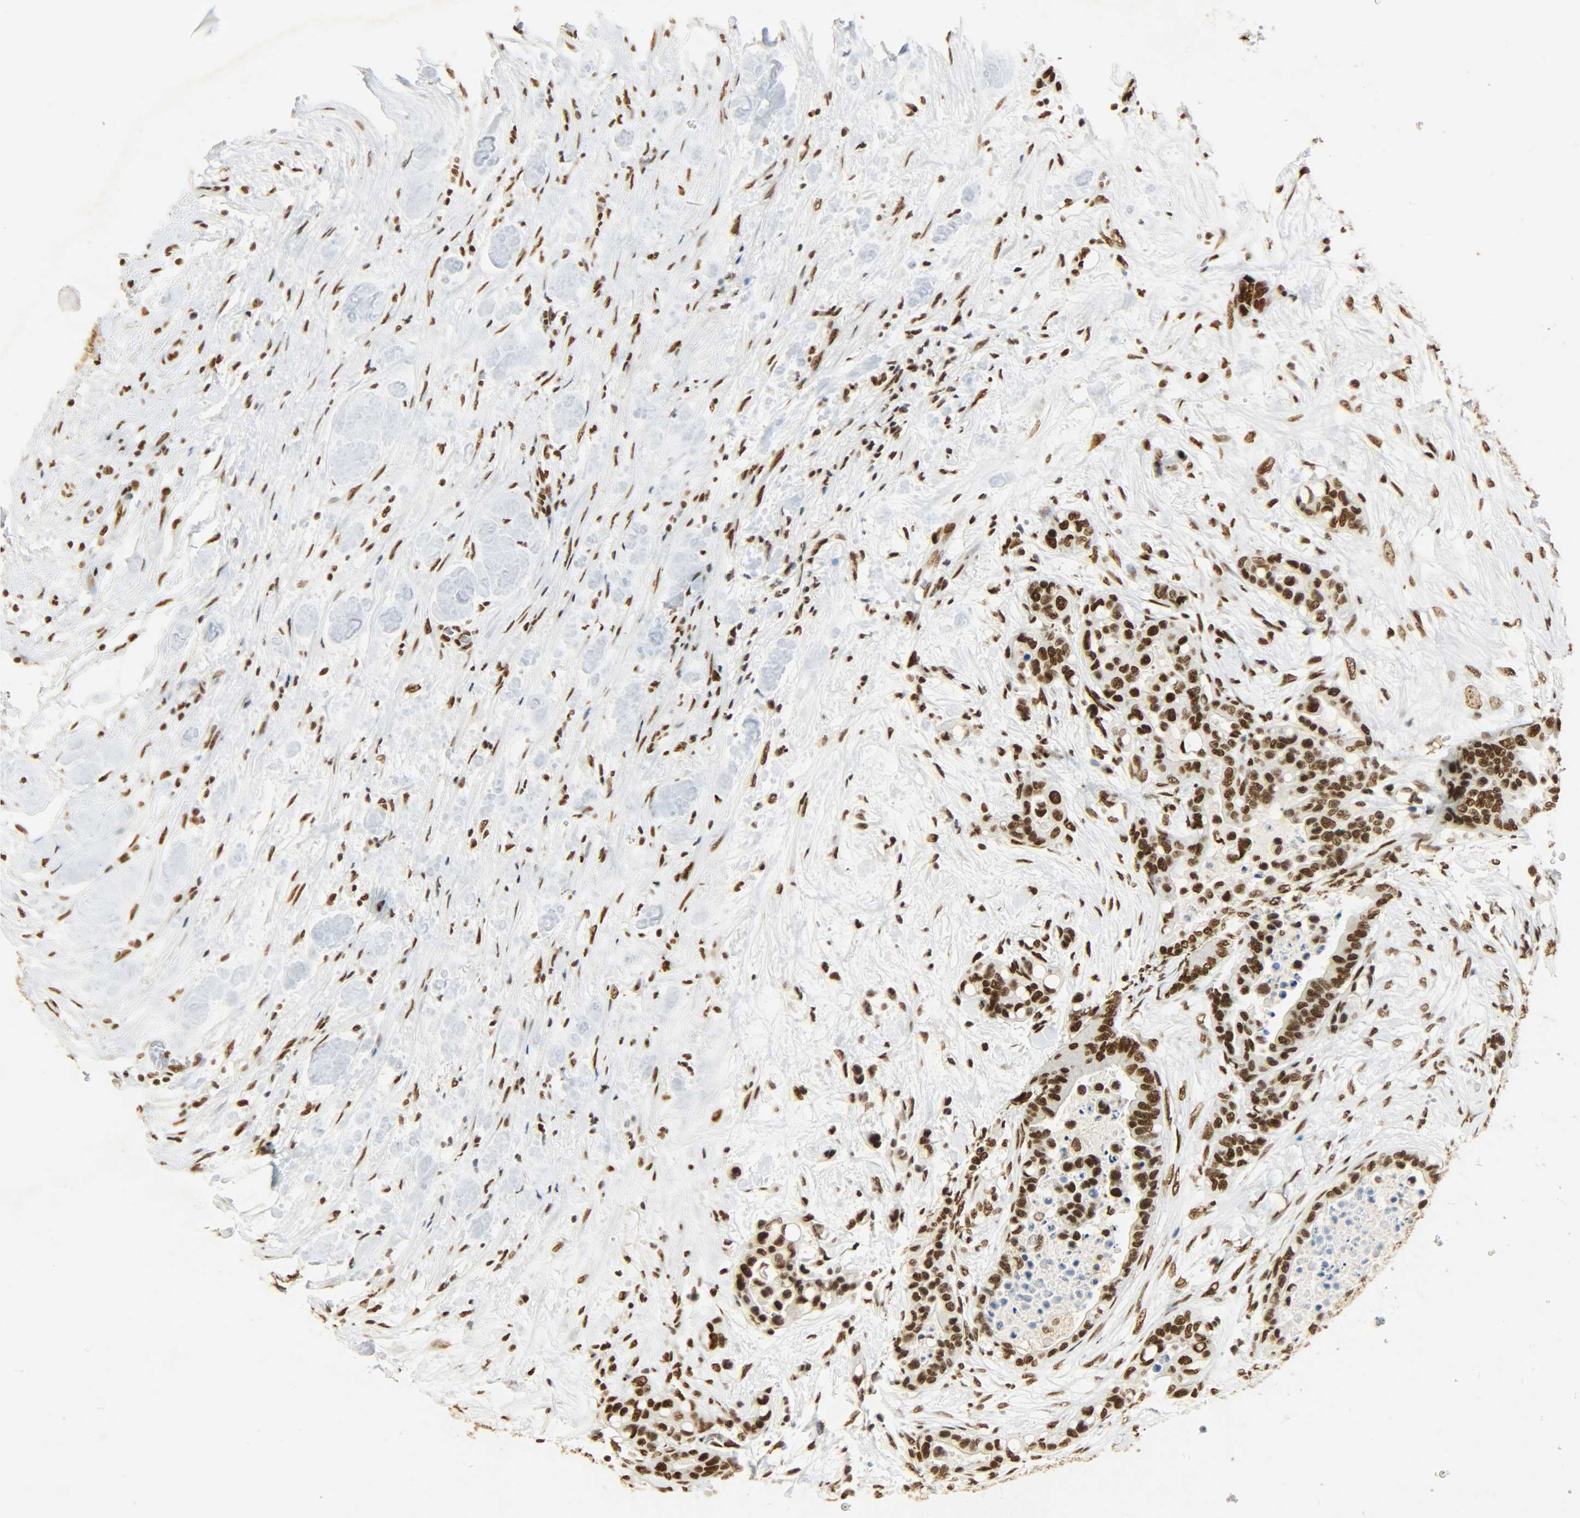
{"staining": {"intensity": "strong", "quantity": ">75%", "location": "nuclear"}, "tissue": "colorectal cancer", "cell_type": "Tumor cells", "image_type": "cancer", "snomed": [{"axis": "morphology", "description": "Adenocarcinoma, NOS"}, {"axis": "topography", "description": "Colon"}], "caption": "Protein staining by immunohistochemistry exhibits strong nuclear positivity in approximately >75% of tumor cells in colorectal cancer (adenocarcinoma). The protein of interest is stained brown, and the nuclei are stained in blue (DAB IHC with brightfield microscopy, high magnification).", "gene": "KHDRBS1", "patient": {"sex": "male", "age": 82}}